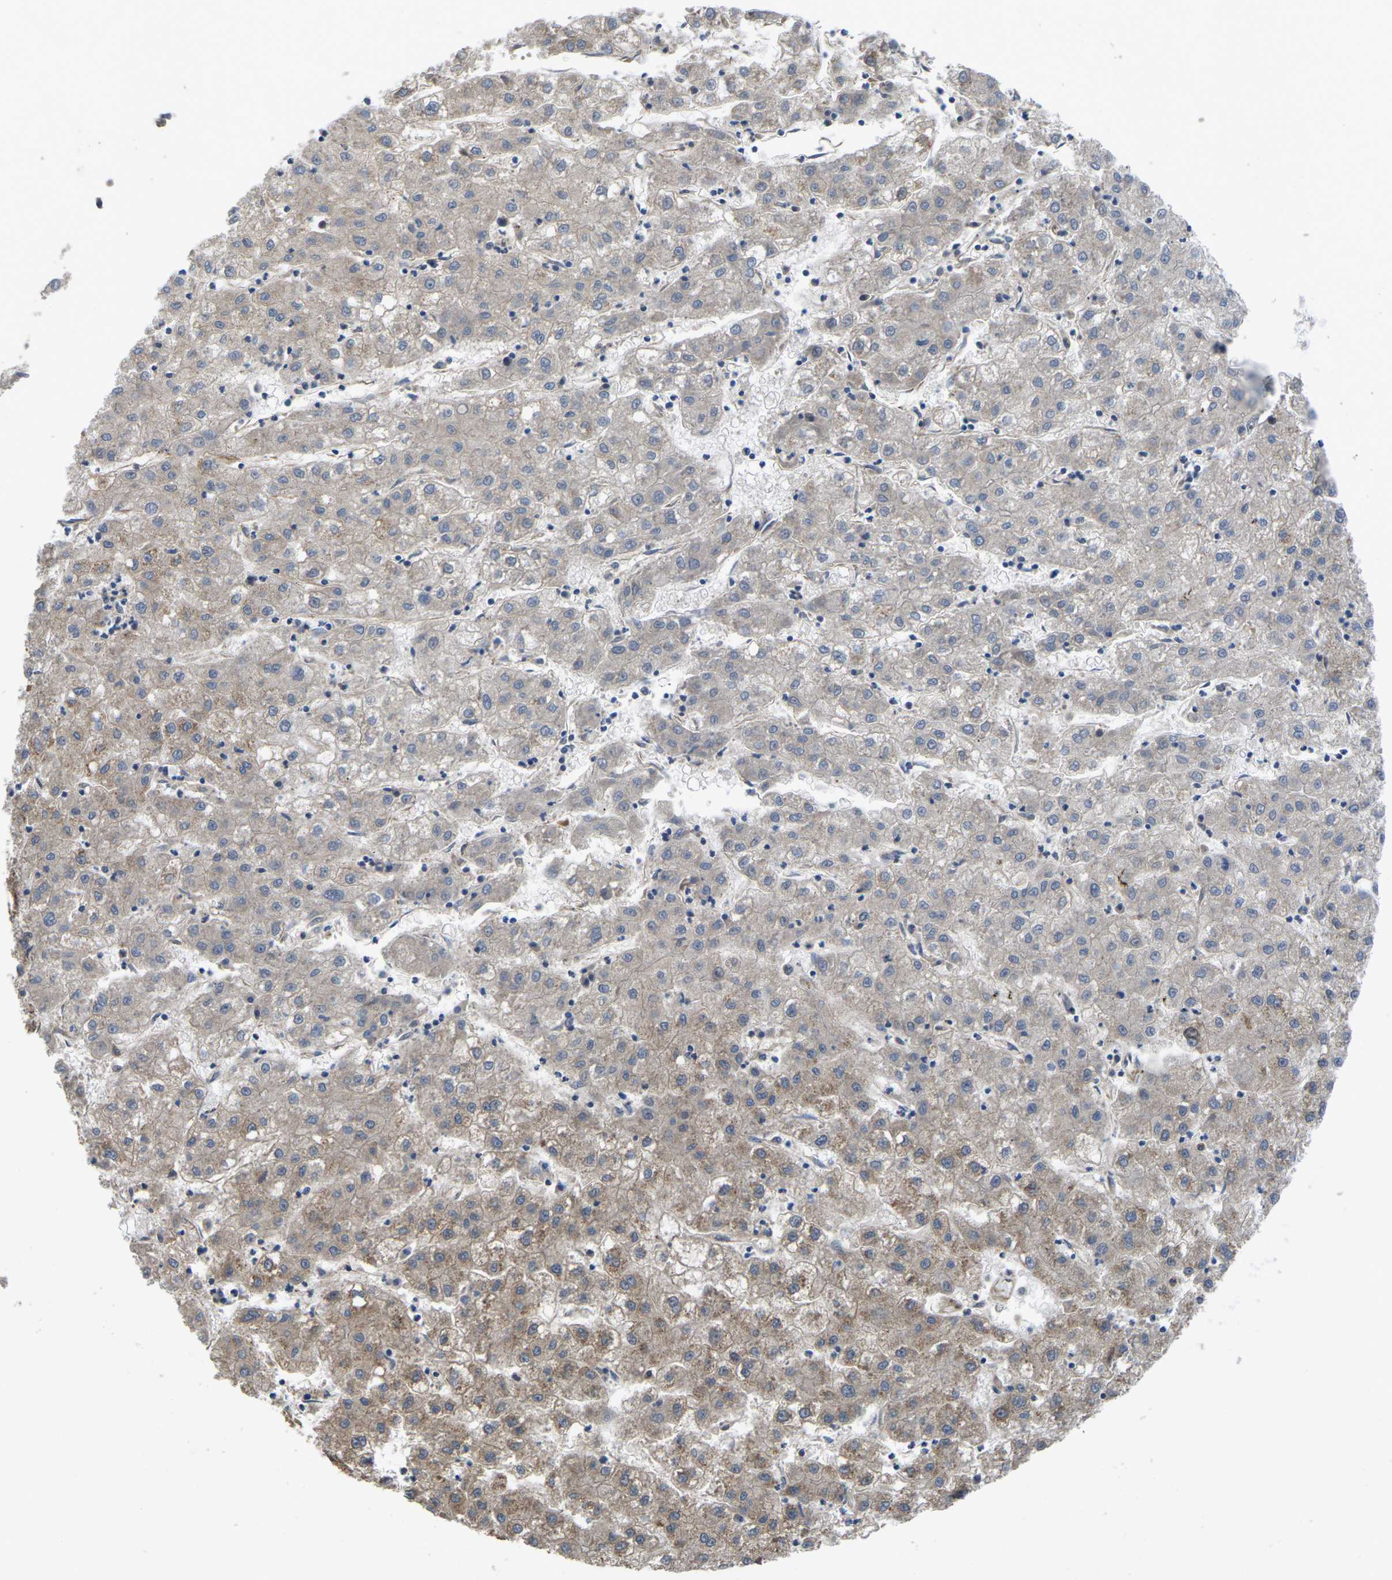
{"staining": {"intensity": "weak", "quantity": "25%-75%", "location": "cytoplasmic/membranous"}, "tissue": "liver cancer", "cell_type": "Tumor cells", "image_type": "cancer", "snomed": [{"axis": "morphology", "description": "Carcinoma, Hepatocellular, NOS"}, {"axis": "topography", "description": "Liver"}], "caption": "Immunohistochemistry photomicrograph of human liver cancer stained for a protein (brown), which exhibits low levels of weak cytoplasmic/membranous positivity in about 25%-75% of tumor cells.", "gene": "TIAM1", "patient": {"sex": "male", "age": 72}}